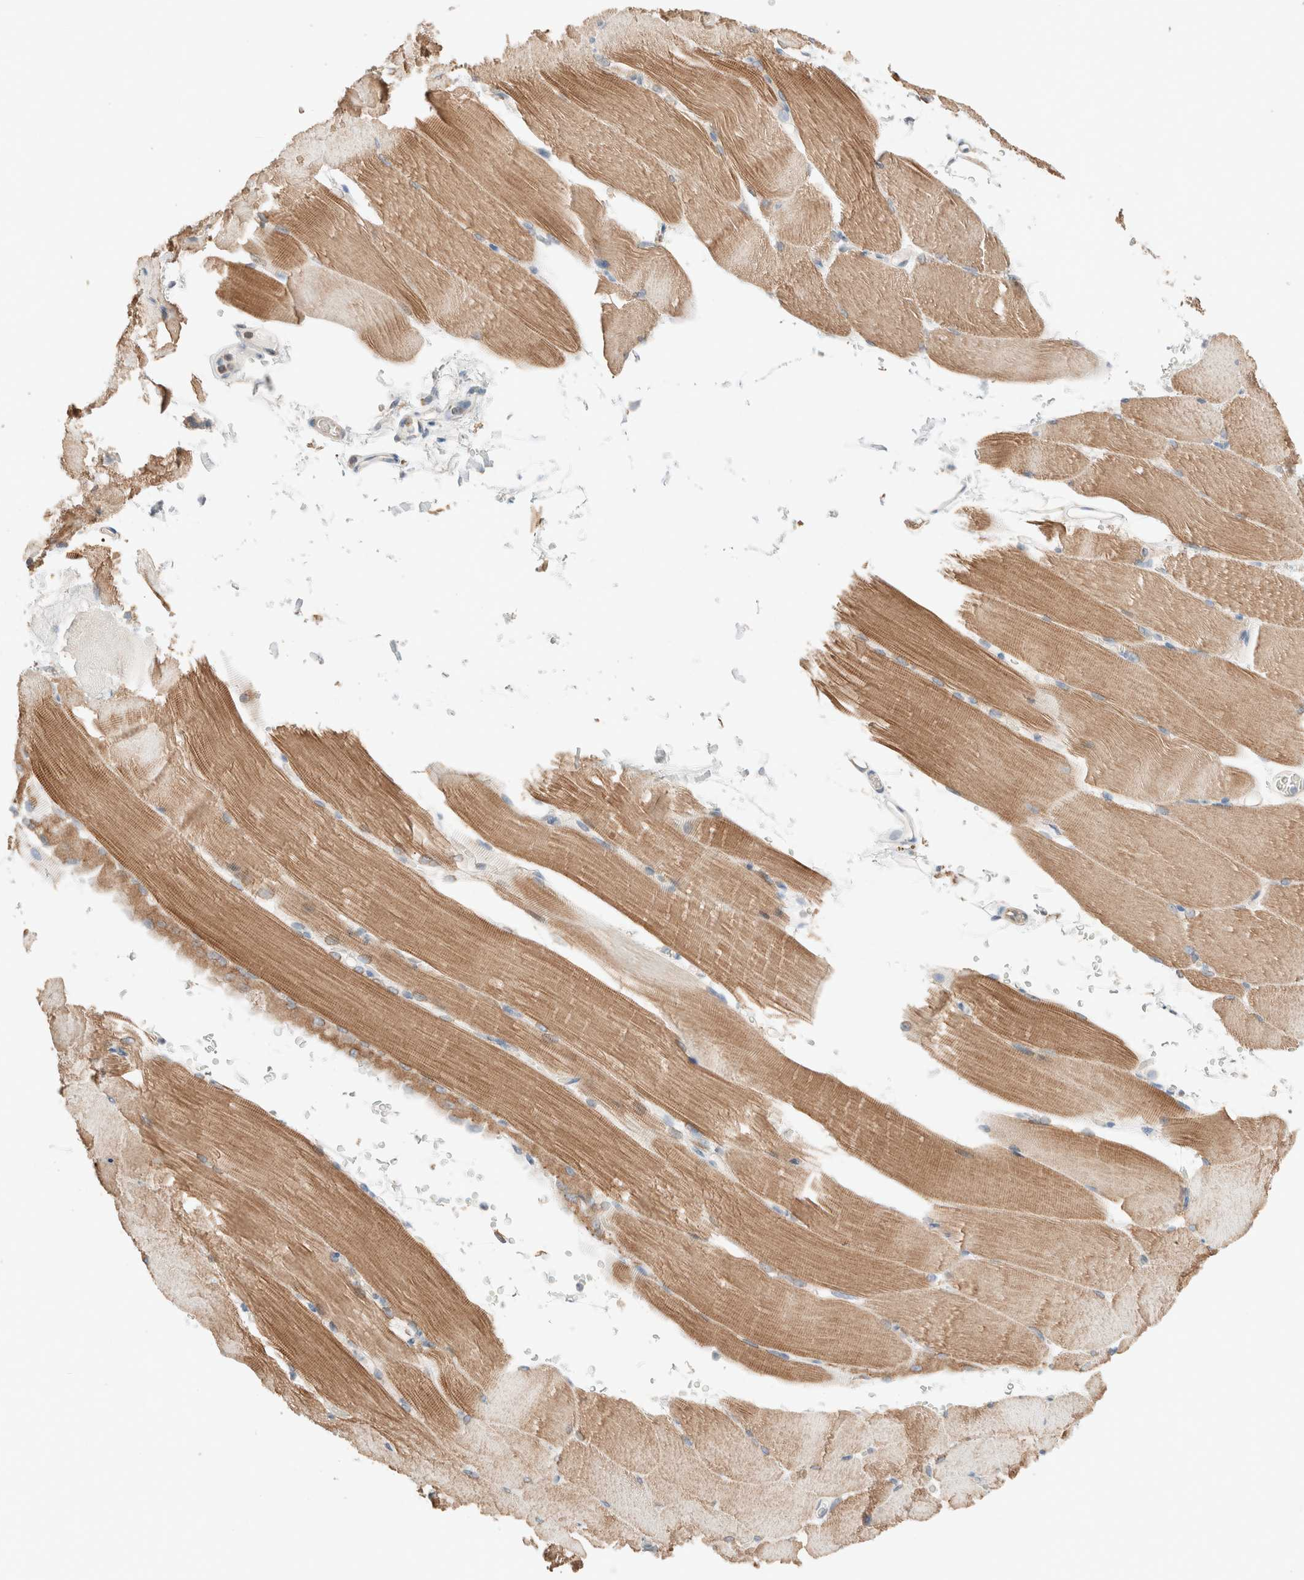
{"staining": {"intensity": "moderate", "quantity": ">75%", "location": "cytoplasmic/membranous"}, "tissue": "skeletal muscle", "cell_type": "Myocytes", "image_type": "normal", "snomed": [{"axis": "morphology", "description": "Normal tissue, NOS"}, {"axis": "topography", "description": "Skeletal muscle"}, {"axis": "topography", "description": "Parathyroid gland"}], "caption": "Skeletal muscle stained with a brown dye shows moderate cytoplasmic/membranous positive expression in approximately >75% of myocytes.", "gene": "PCM1", "patient": {"sex": "female", "age": 37}}